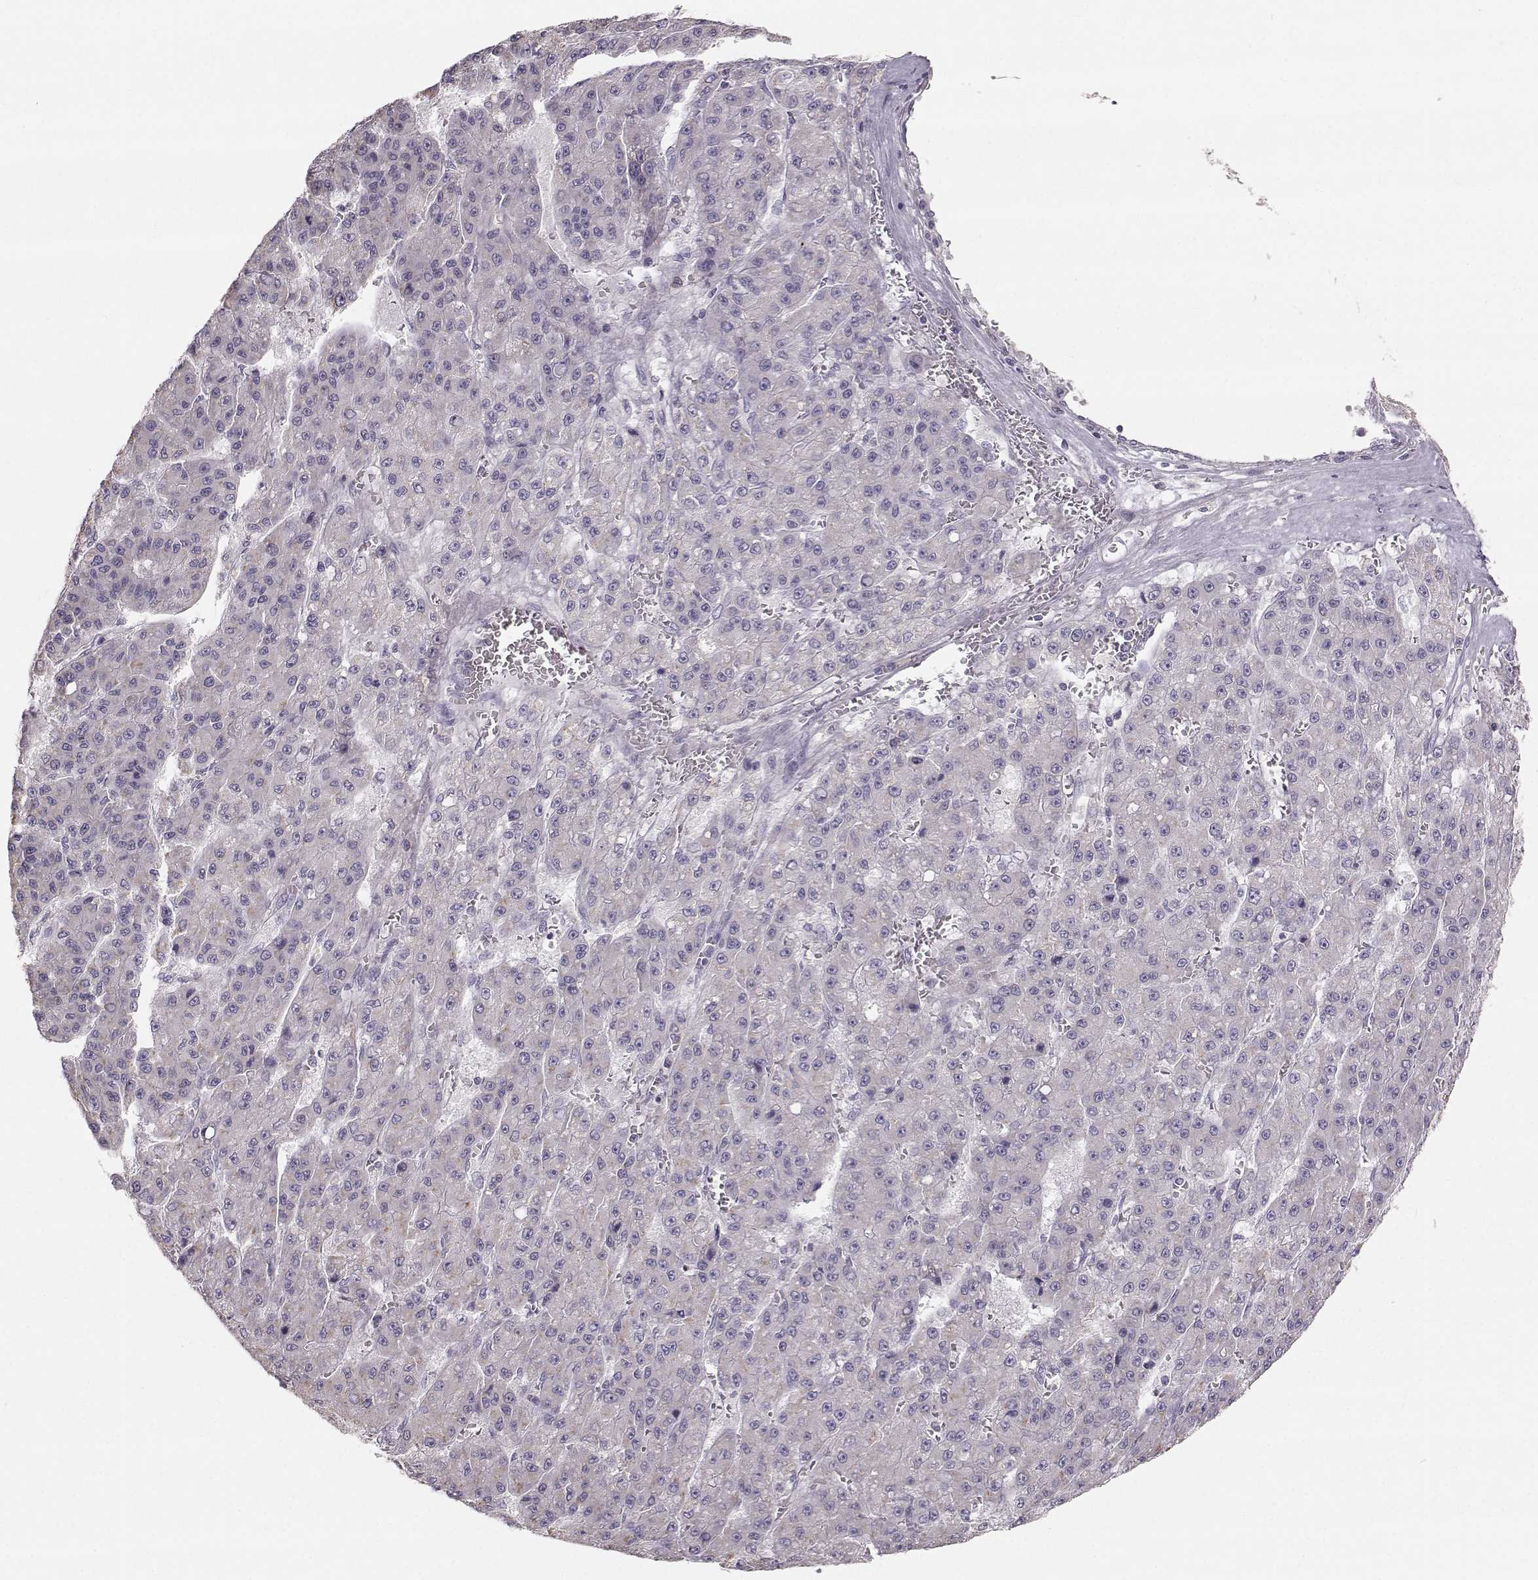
{"staining": {"intensity": "negative", "quantity": "none", "location": "none"}, "tissue": "liver cancer", "cell_type": "Tumor cells", "image_type": "cancer", "snomed": [{"axis": "morphology", "description": "Carcinoma, Hepatocellular, NOS"}, {"axis": "topography", "description": "Liver"}], "caption": "IHC photomicrograph of hepatocellular carcinoma (liver) stained for a protein (brown), which shows no staining in tumor cells. (DAB (3,3'-diaminobenzidine) immunohistochemistry (IHC) with hematoxylin counter stain).", "gene": "RUNDC3A", "patient": {"sex": "male", "age": 70}}